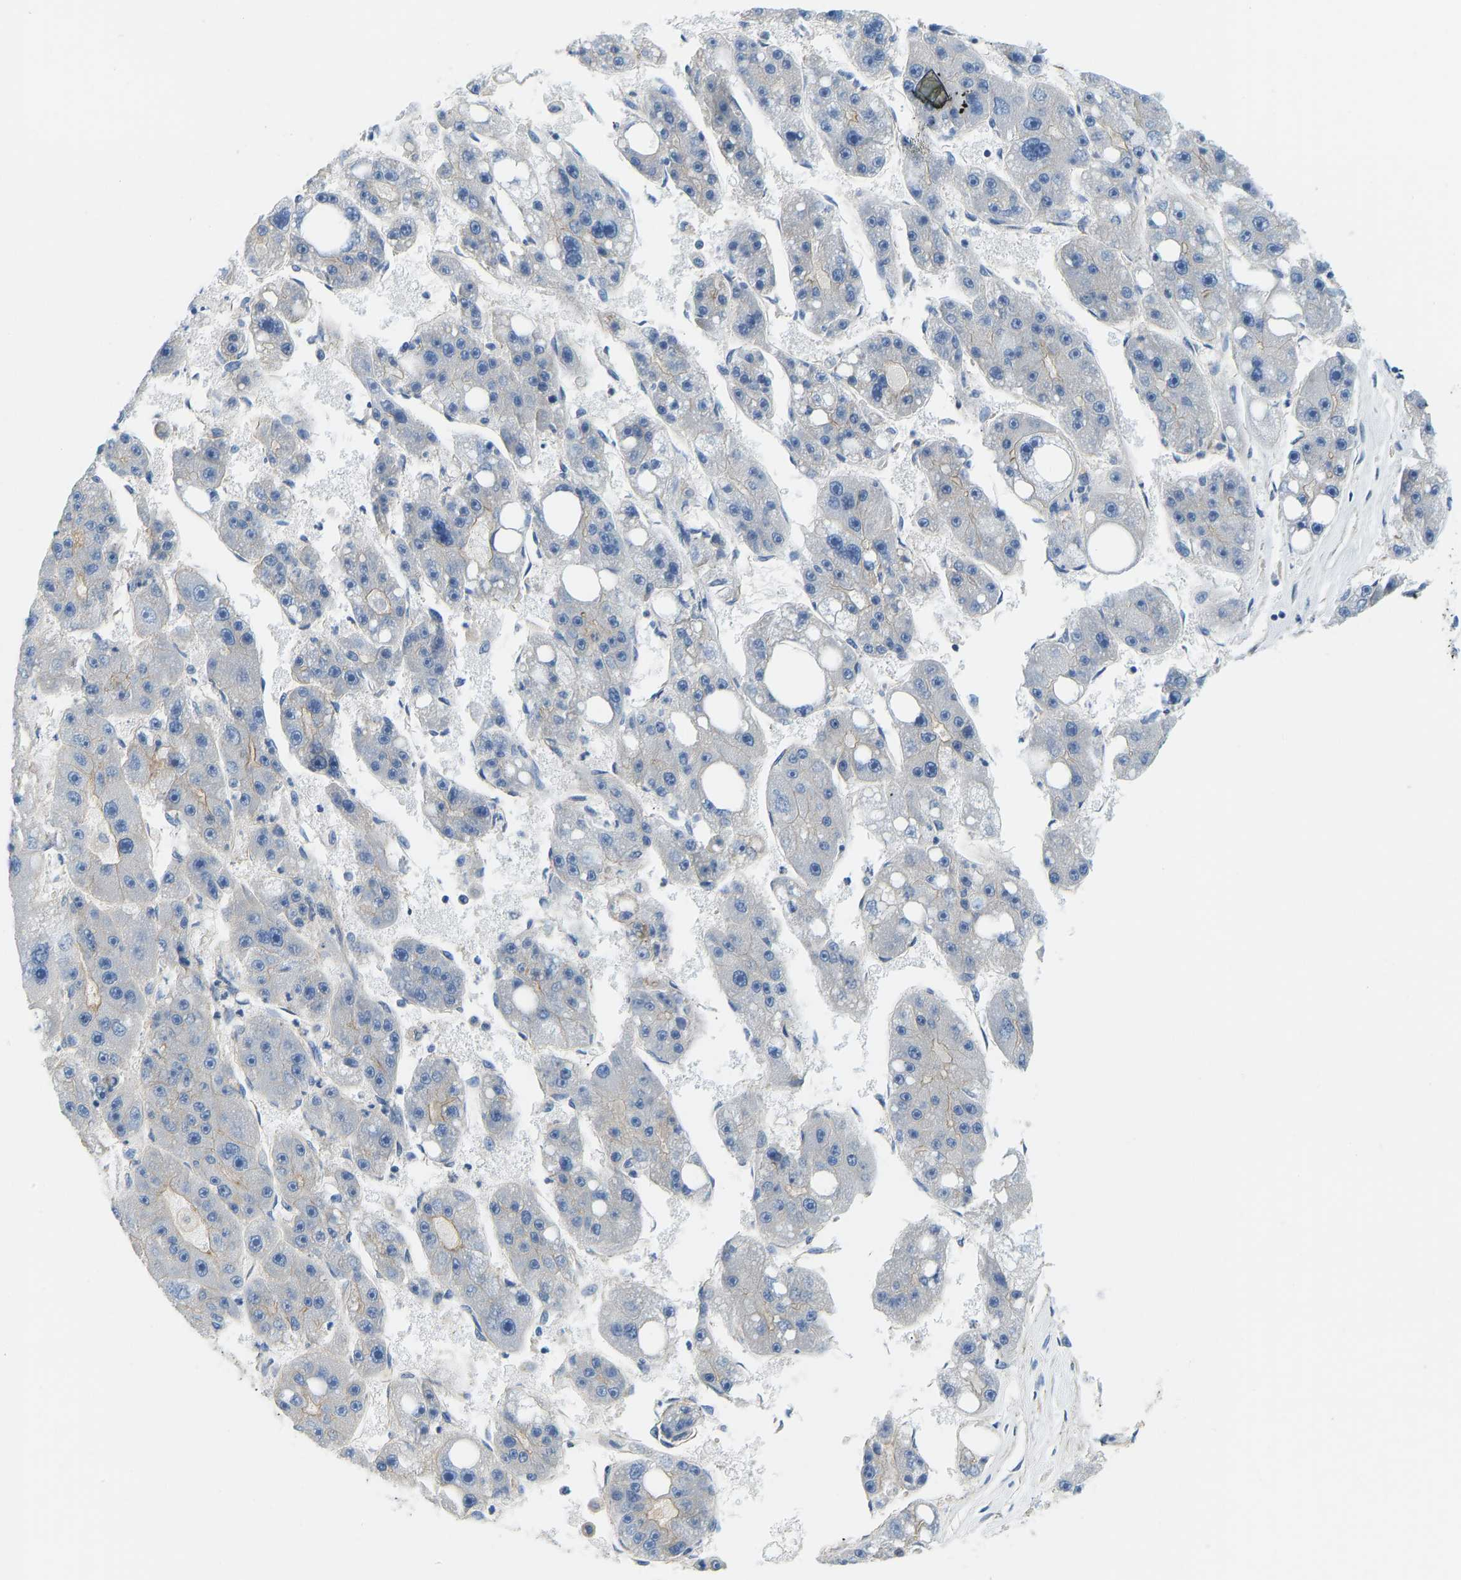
{"staining": {"intensity": "negative", "quantity": "none", "location": "none"}, "tissue": "liver cancer", "cell_type": "Tumor cells", "image_type": "cancer", "snomed": [{"axis": "morphology", "description": "Carcinoma, Hepatocellular, NOS"}, {"axis": "topography", "description": "Liver"}], "caption": "Immunohistochemical staining of human liver cancer displays no significant staining in tumor cells.", "gene": "CHAD", "patient": {"sex": "female", "age": 61}}